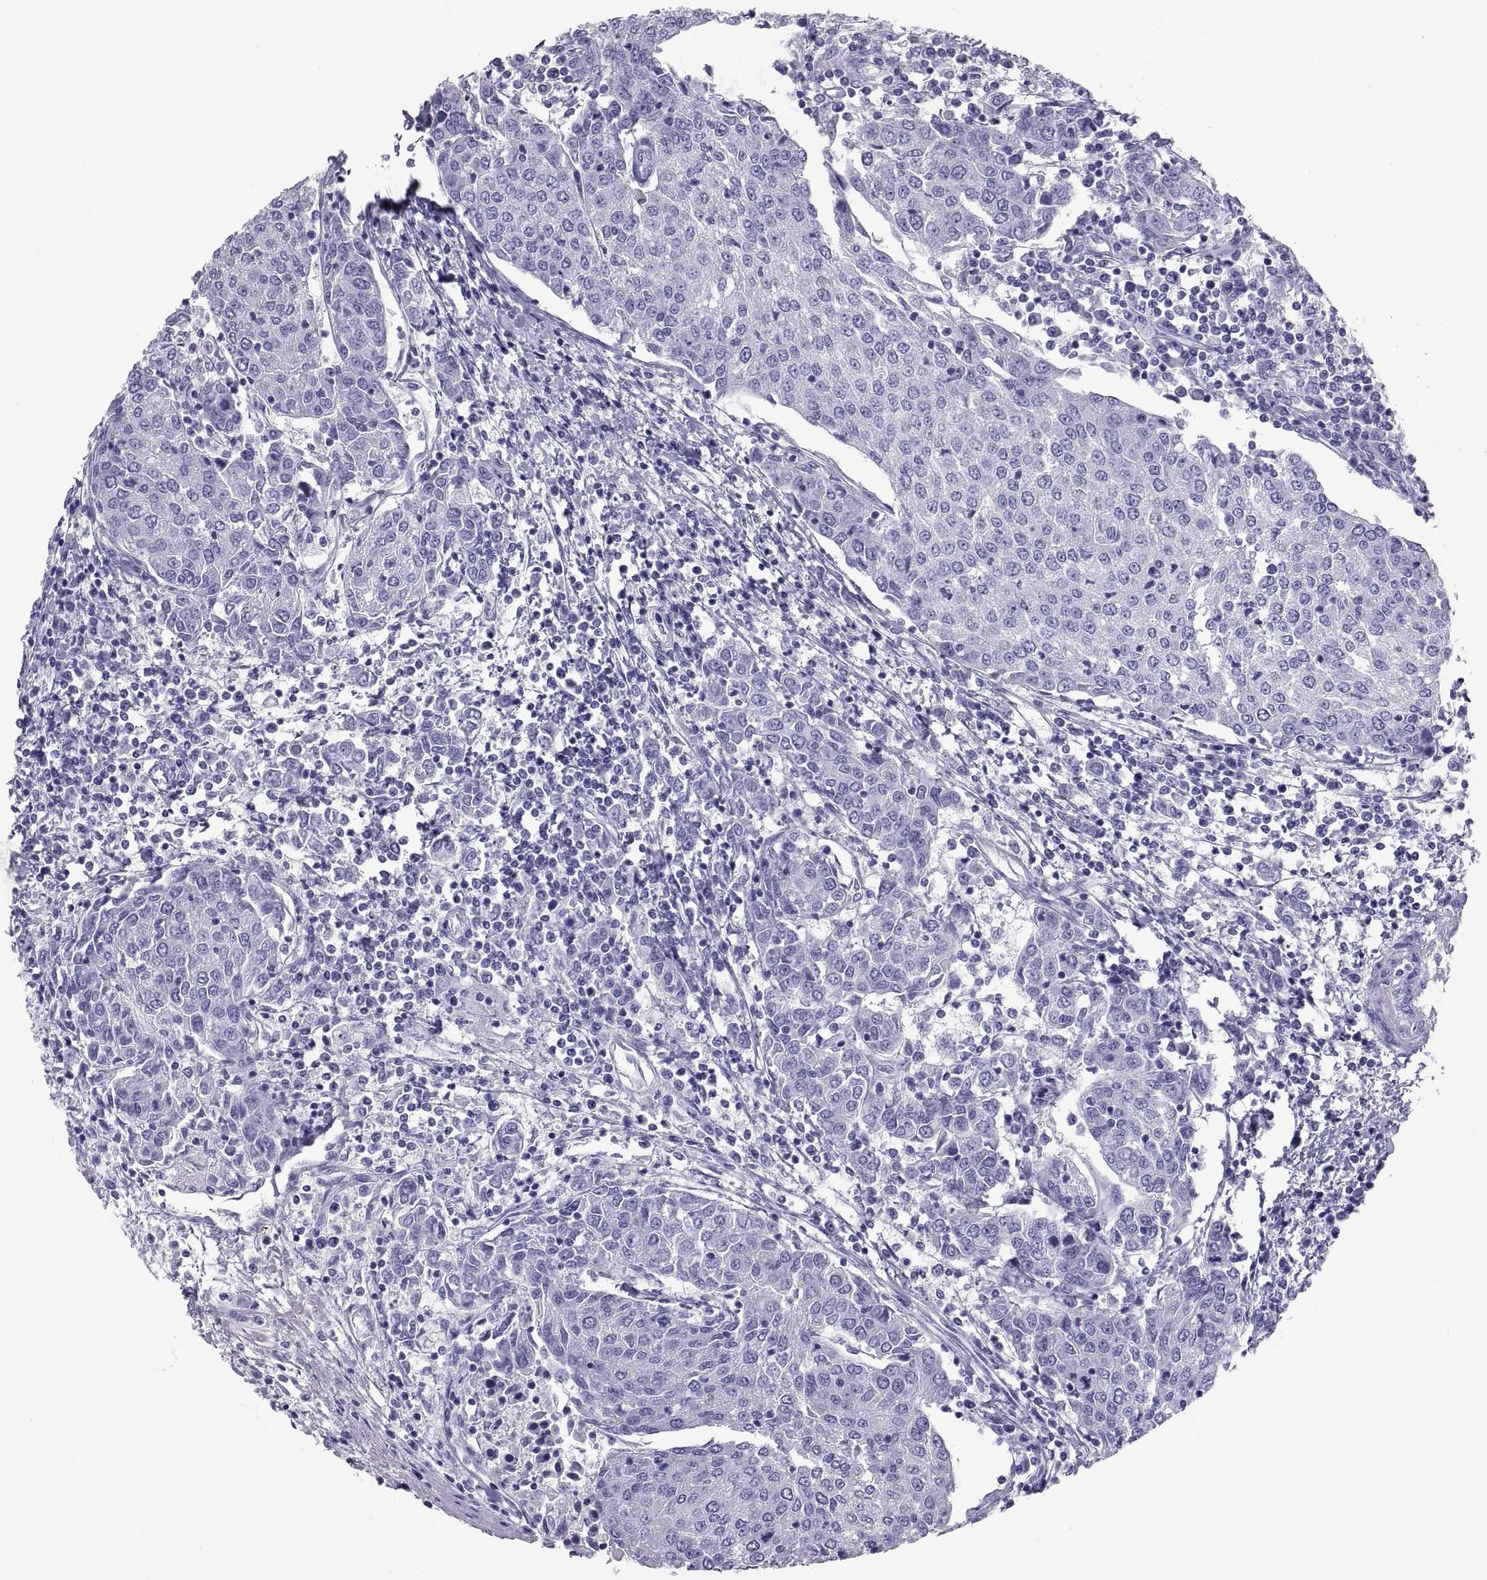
{"staining": {"intensity": "negative", "quantity": "none", "location": "none"}, "tissue": "urothelial cancer", "cell_type": "Tumor cells", "image_type": "cancer", "snomed": [{"axis": "morphology", "description": "Urothelial carcinoma, High grade"}, {"axis": "topography", "description": "Urinary bladder"}], "caption": "DAB immunohistochemical staining of human high-grade urothelial carcinoma demonstrates no significant staining in tumor cells.", "gene": "RNASE12", "patient": {"sex": "female", "age": 85}}